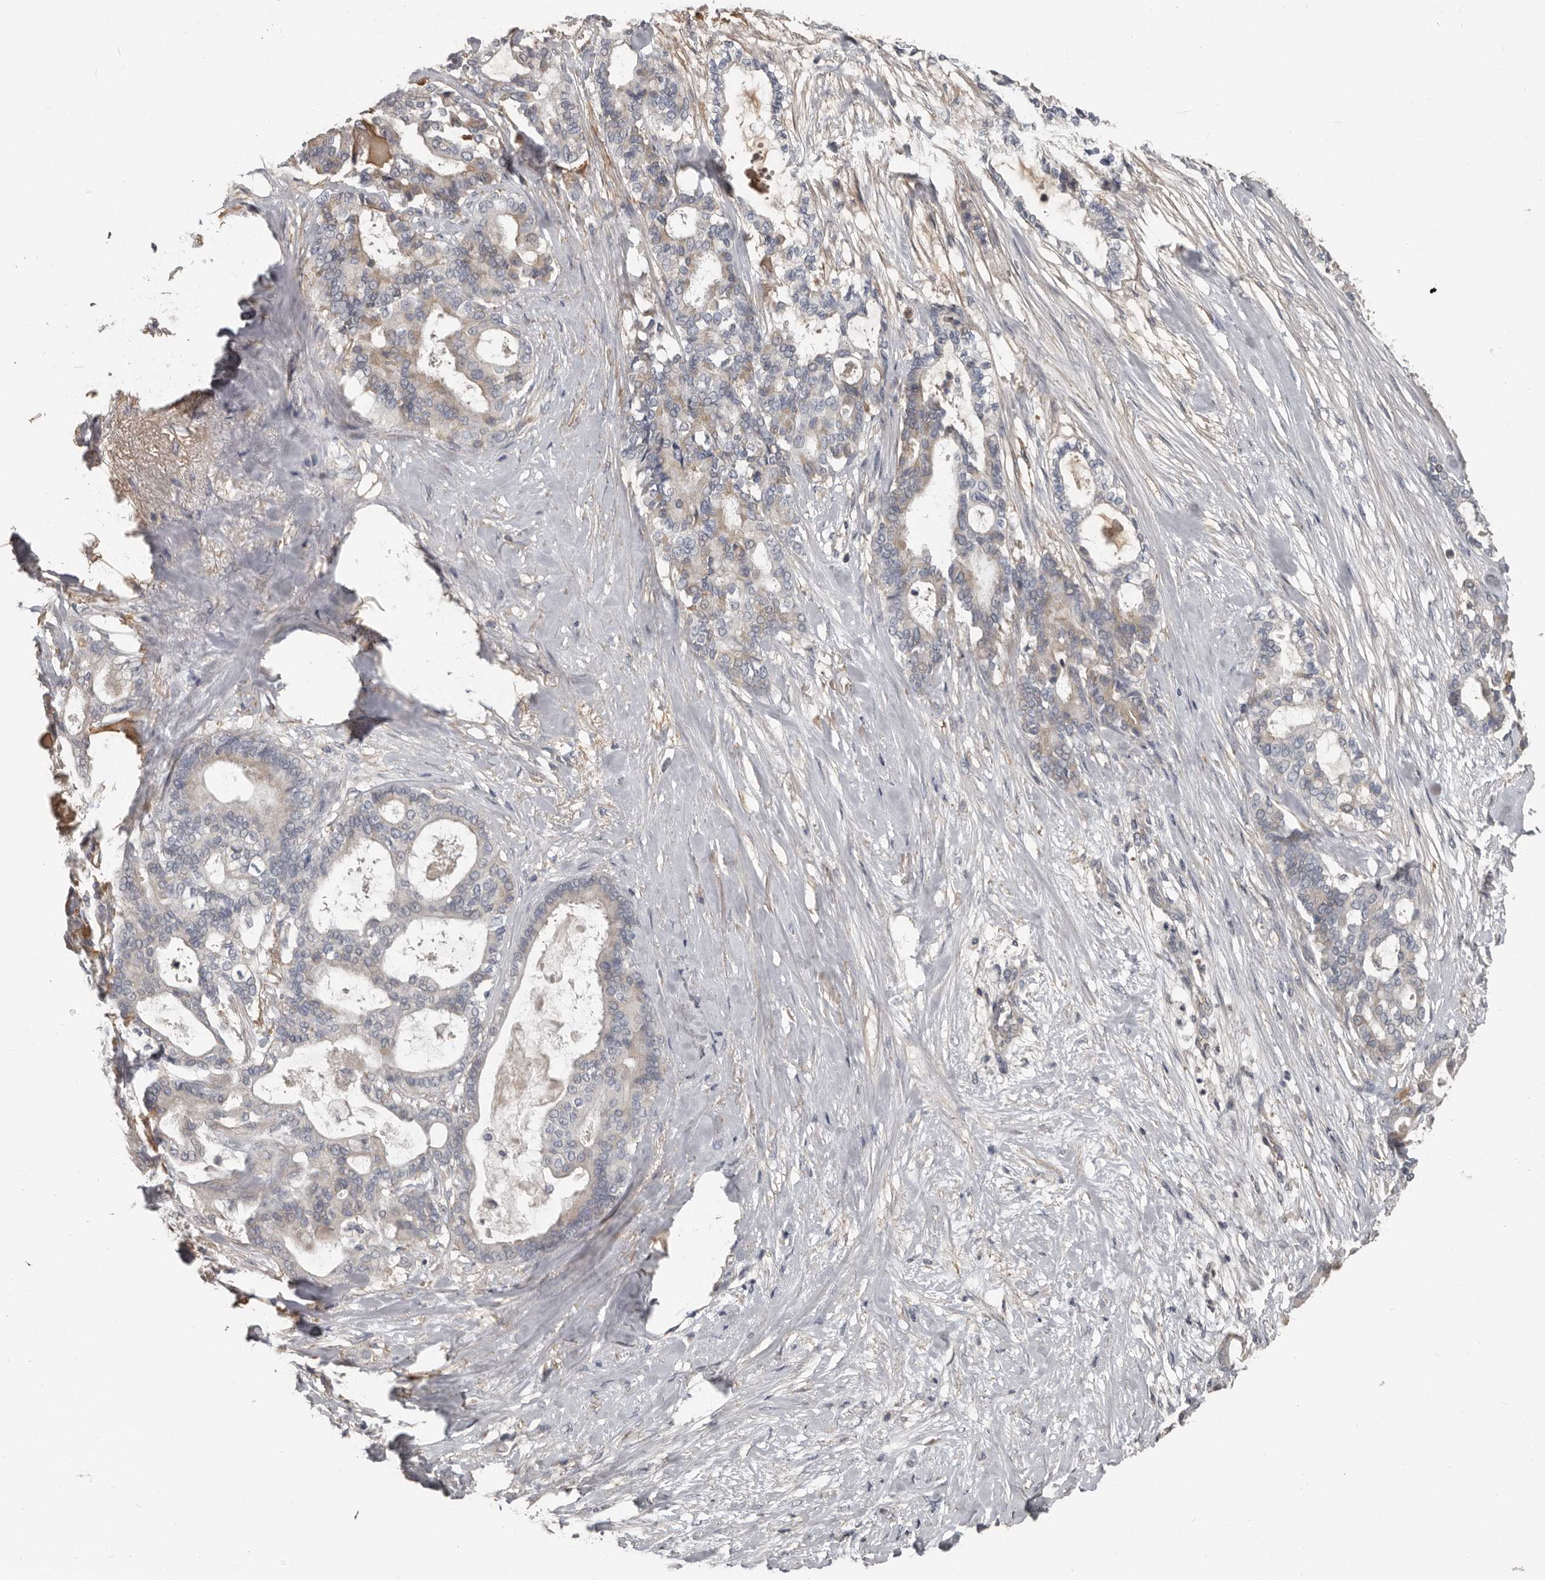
{"staining": {"intensity": "weak", "quantity": "<25%", "location": "cytoplasmic/membranous"}, "tissue": "pancreatic cancer", "cell_type": "Tumor cells", "image_type": "cancer", "snomed": [{"axis": "morphology", "description": "Adenocarcinoma, NOS"}, {"axis": "topography", "description": "Pancreas"}], "caption": "IHC of pancreatic cancer exhibits no positivity in tumor cells. Nuclei are stained in blue.", "gene": "CA6", "patient": {"sex": "male", "age": 63}}